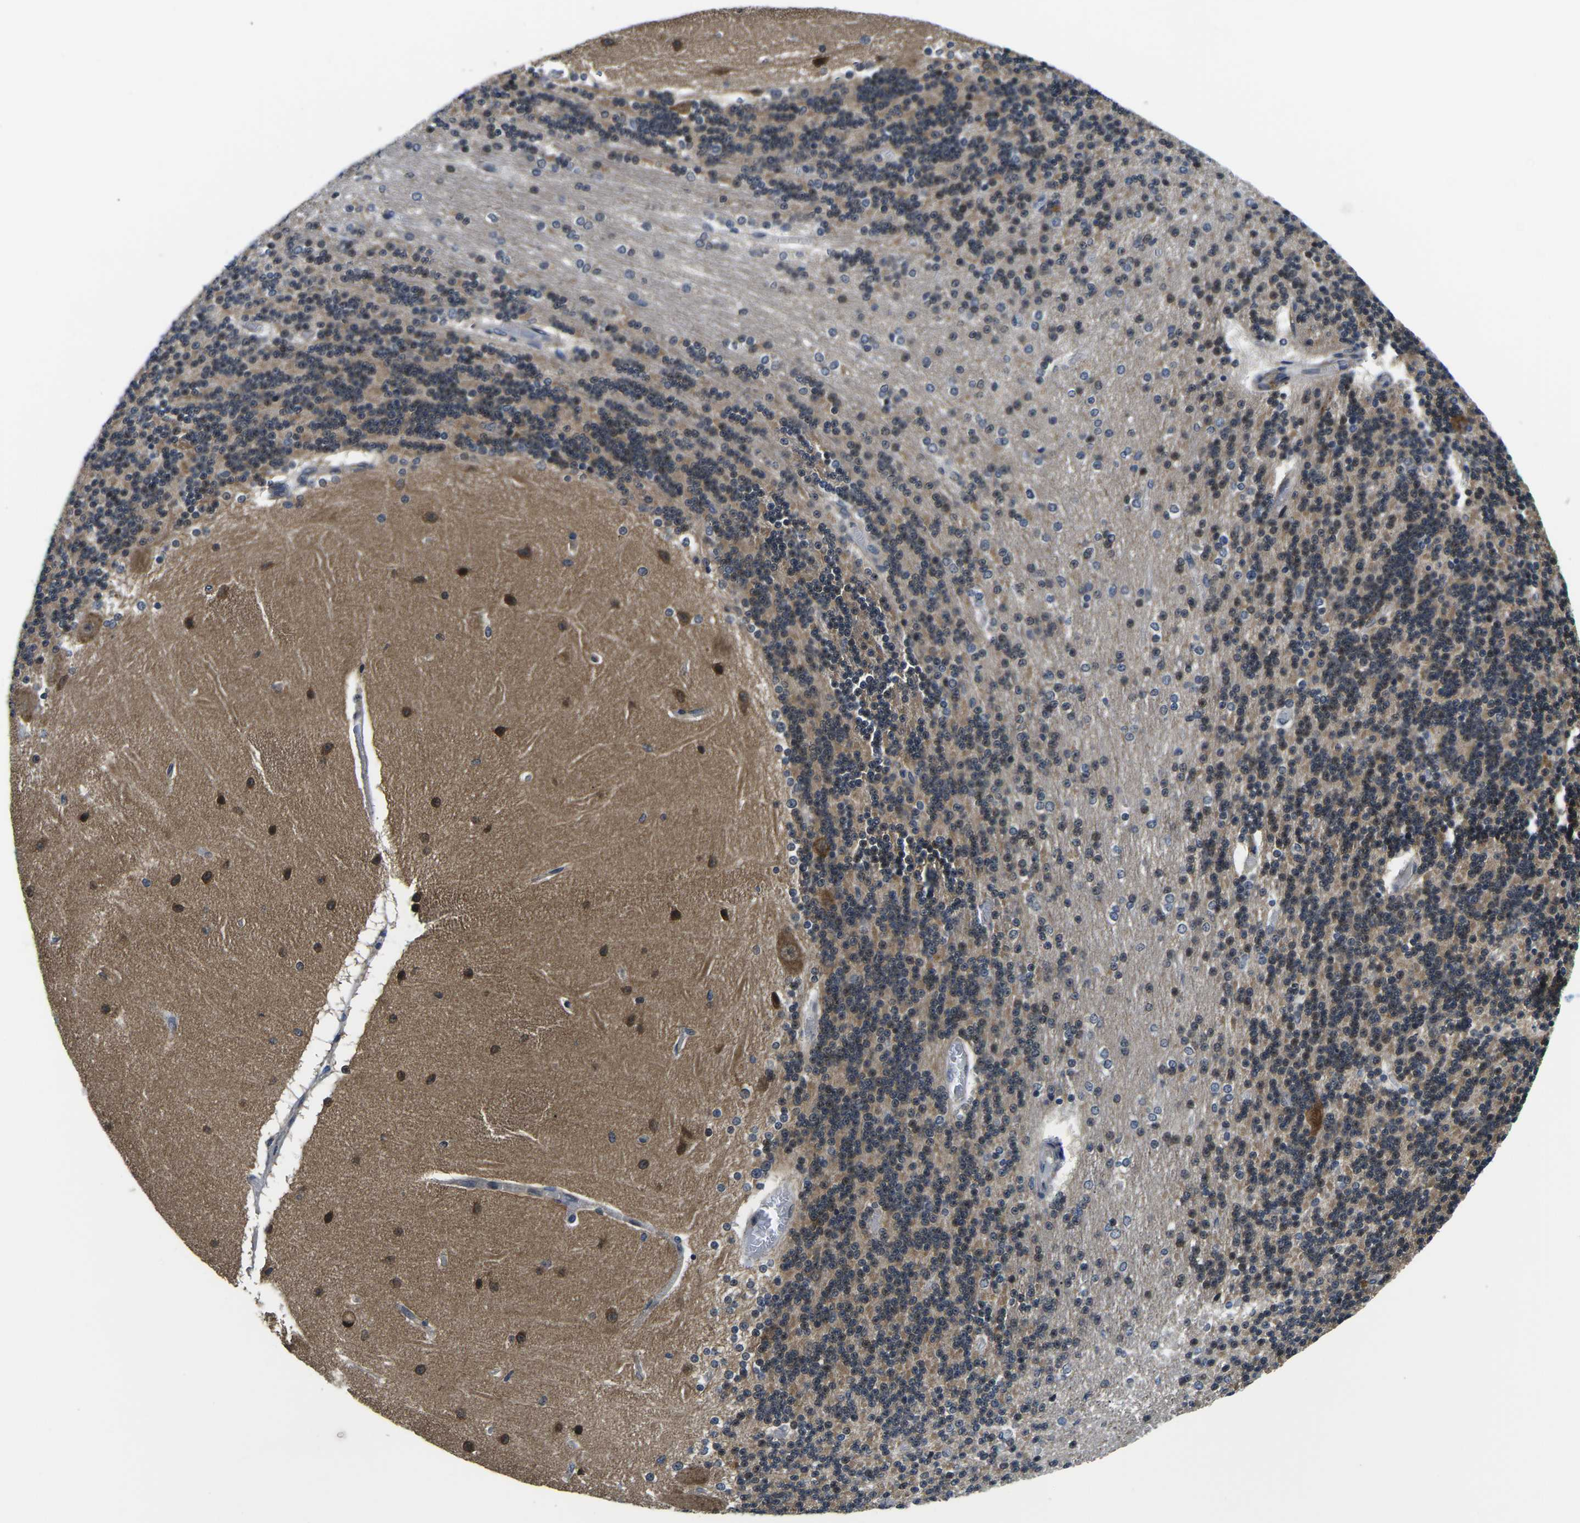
{"staining": {"intensity": "moderate", "quantity": "25%-75%", "location": "cytoplasmic/membranous"}, "tissue": "cerebellum", "cell_type": "Cells in granular layer", "image_type": "normal", "snomed": [{"axis": "morphology", "description": "Normal tissue, NOS"}, {"axis": "topography", "description": "Cerebellum"}], "caption": "IHC image of benign cerebellum: cerebellum stained using immunohistochemistry demonstrates medium levels of moderate protein expression localized specifically in the cytoplasmic/membranous of cells in granular layer, appearing as a cytoplasmic/membranous brown color.", "gene": "GSK3B", "patient": {"sex": "female", "age": 54}}